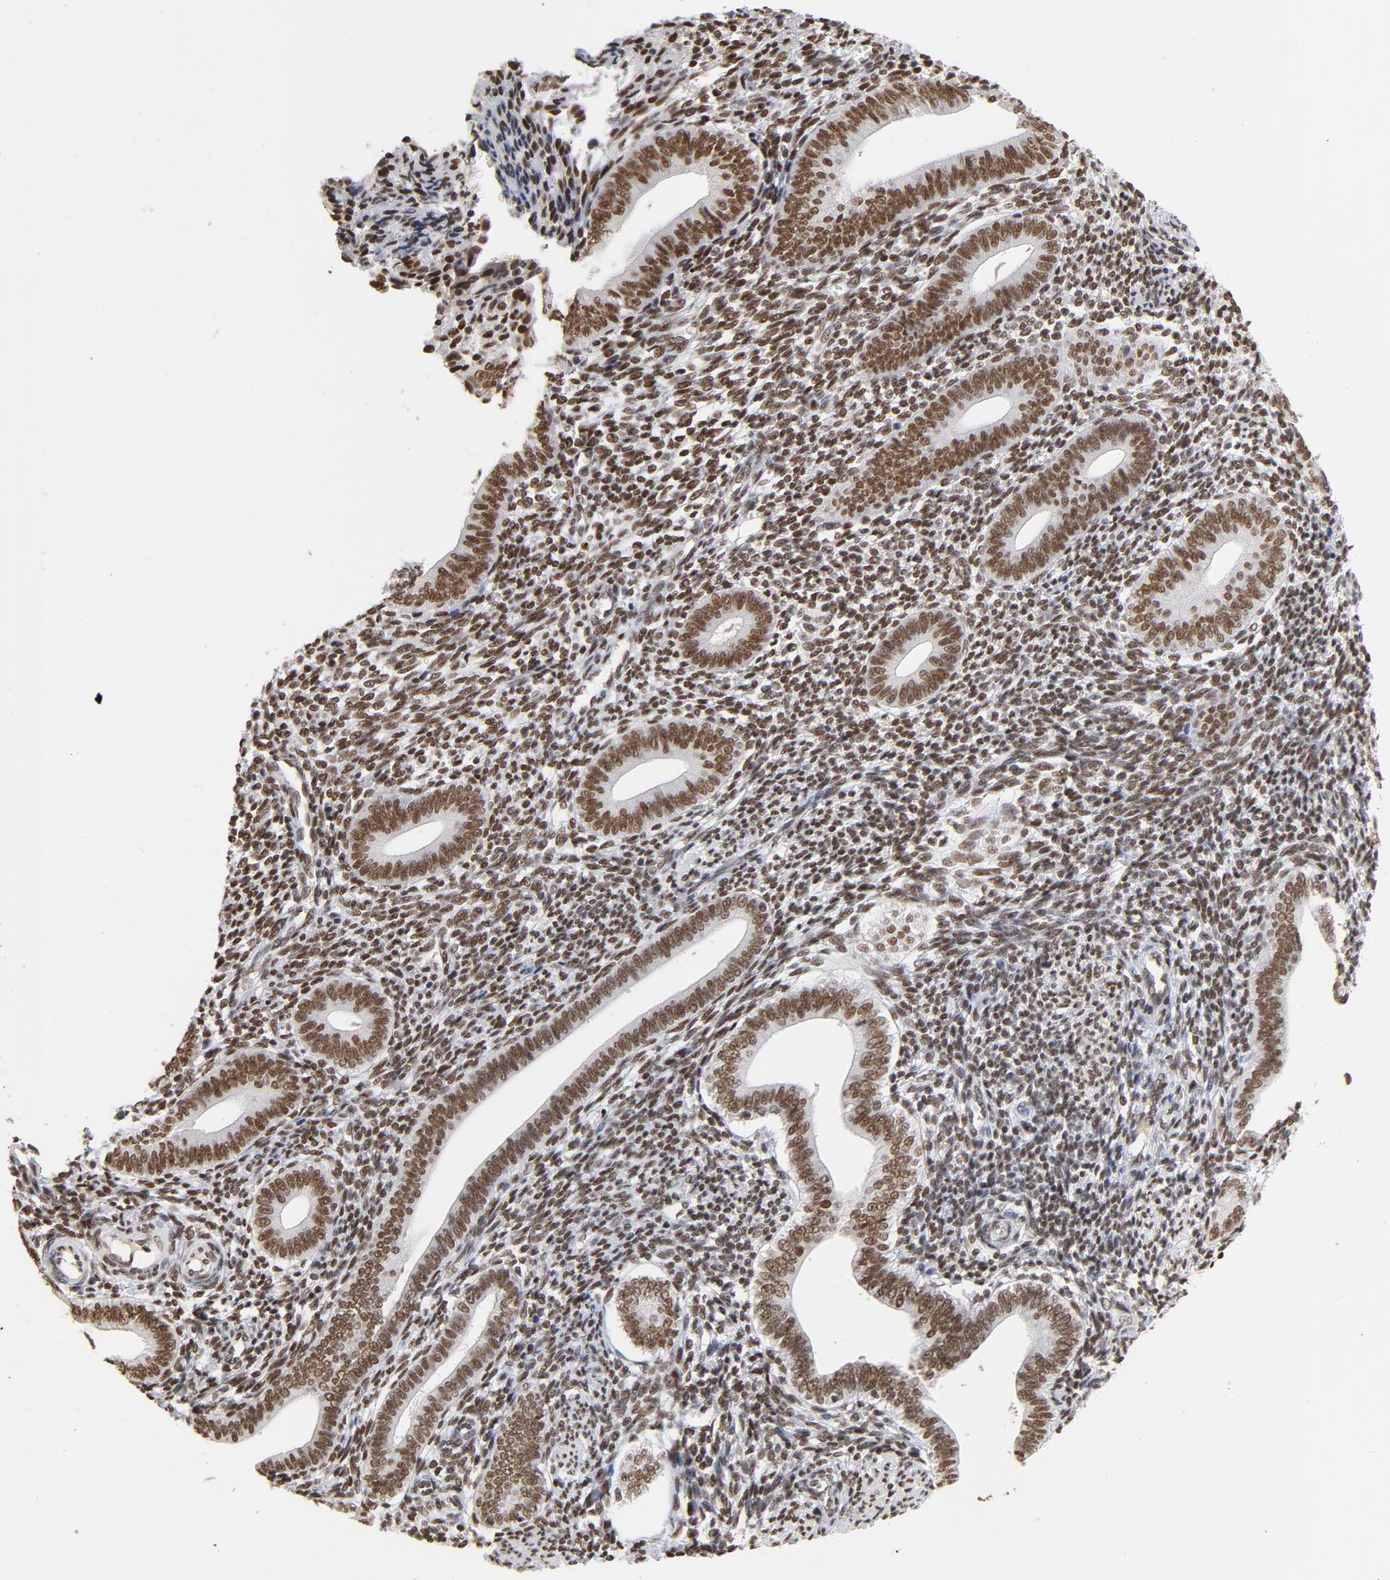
{"staining": {"intensity": "strong", "quantity": ">75%", "location": "nuclear"}, "tissue": "endometrium", "cell_type": "Cells in endometrial stroma", "image_type": "normal", "snomed": [{"axis": "morphology", "description": "Normal tissue, NOS"}, {"axis": "topography", "description": "Uterus"}, {"axis": "topography", "description": "Endometrium"}], "caption": "This is a histology image of IHC staining of normal endometrium, which shows strong positivity in the nuclear of cells in endometrial stroma.", "gene": "TP53BP1", "patient": {"sex": "female", "age": 33}}